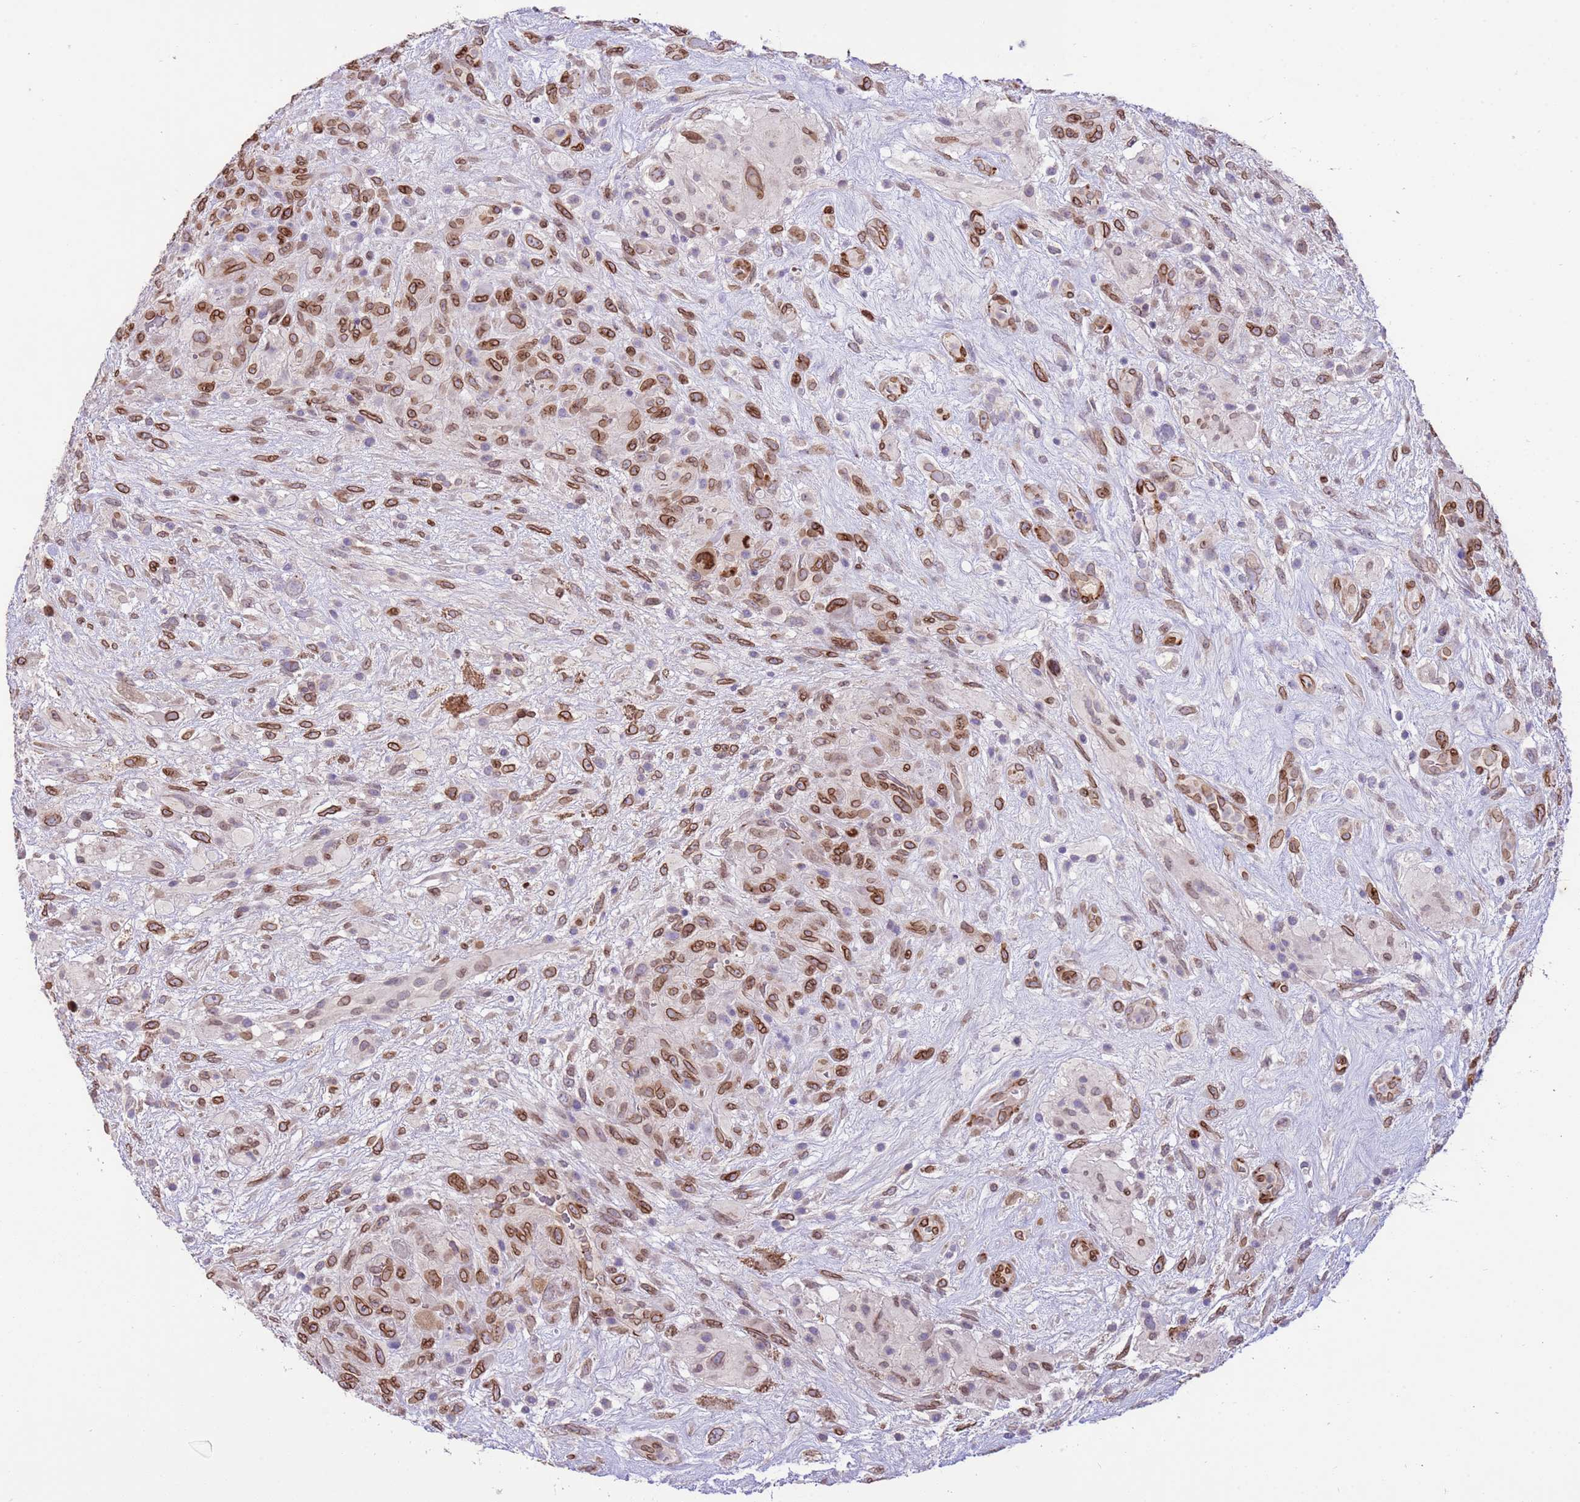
{"staining": {"intensity": "moderate", "quantity": "25%-75%", "location": "cytoplasmic/membranous,nuclear"}, "tissue": "glioma", "cell_type": "Tumor cells", "image_type": "cancer", "snomed": [{"axis": "morphology", "description": "Glioma, malignant, High grade"}, {"axis": "topography", "description": "Brain"}], "caption": "Immunohistochemistry of human glioma reveals medium levels of moderate cytoplasmic/membranous and nuclear positivity in about 25%-75% of tumor cells.", "gene": "TMEM47", "patient": {"sex": "male", "age": 61}}